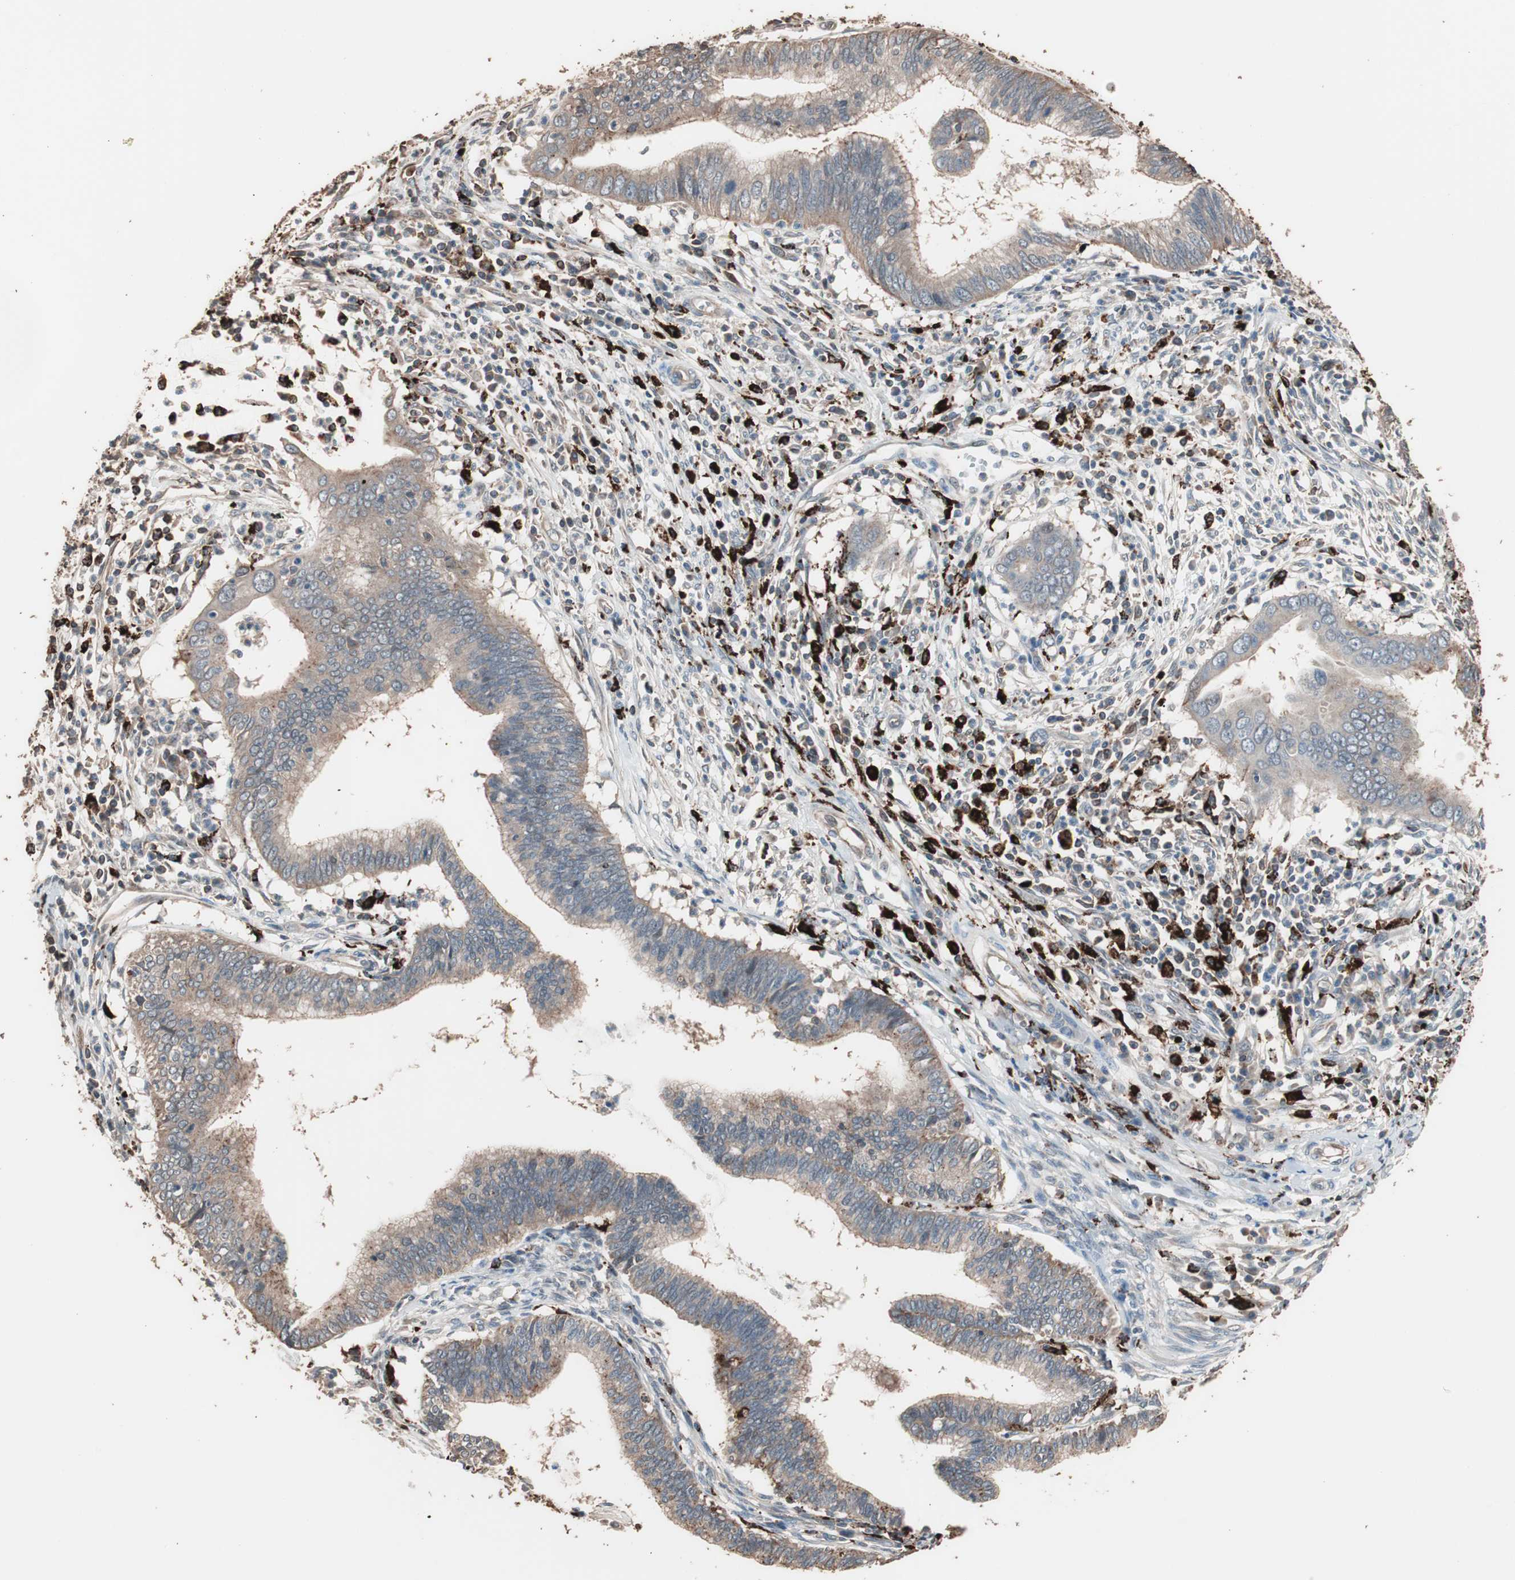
{"staining": {"intensity": "moderate", "quantity": ">75%", "location": "cytoplasmic/membranous"}, "tissue": "cervical cancer", "cell_type": "Tumor cells", "image_type": "cancer", "snomed": [{"axis": "morphology", "description": "Adenocarcinoma, NOS"}, {"axis": "topography", "description": "Cervix"}], "caption": "A brown stain labels moderate cytoplasmic/membranous expression of a protein in human adenocarcinoma (cervical) tumor cells. Nuclei are stained in blue.", "gene": "CCT3", "patient": {"sex": "female", "age": 36}}